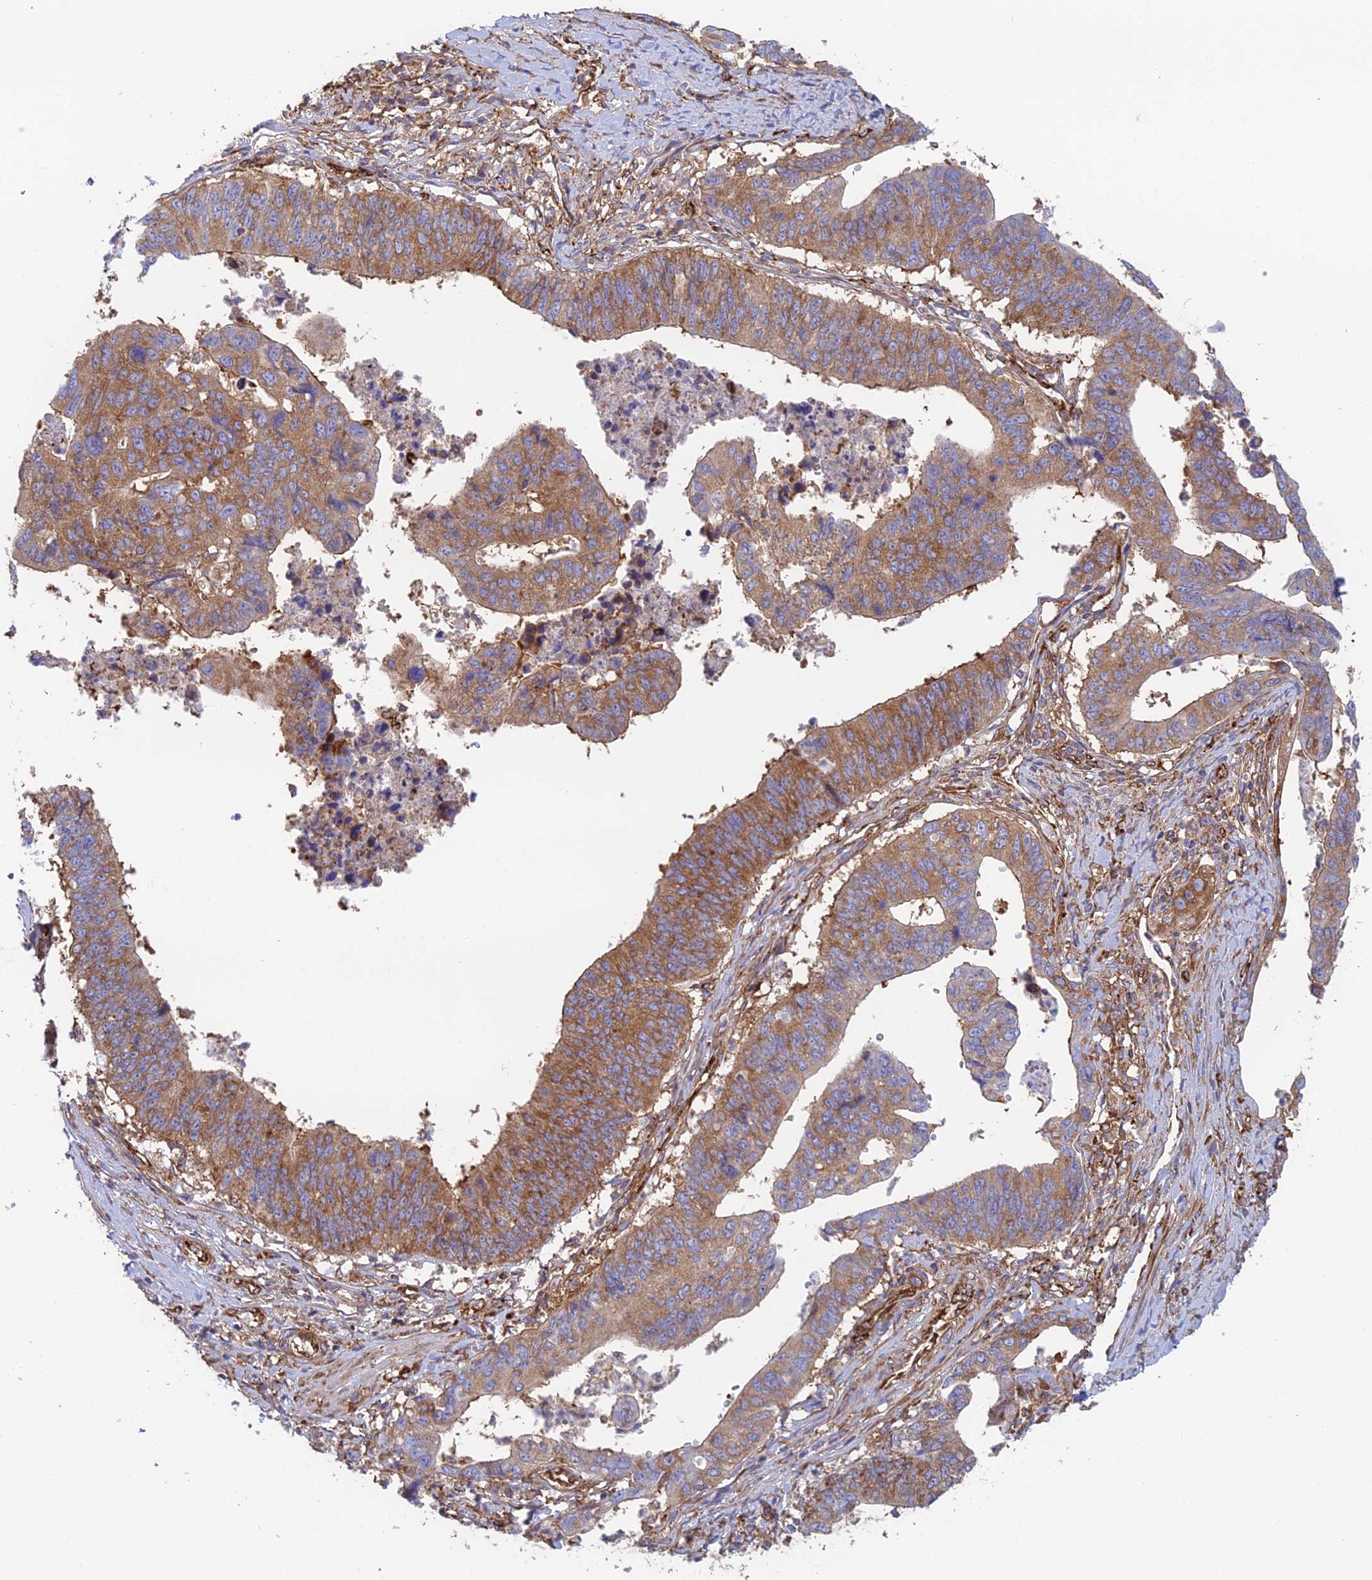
{"staining": {"intensity": "moderate", "quantity": ">75%", "location": "cytoplasmic/membranous"}, "tissue": "stomach cancer", "cell_type": "Tumor cells", "image_type": "cancer", "snomed": [{"axis": "morphology", "description": "Adenocarcinoma, NOS"}, {"axis": "topography", "description": "Stomach"}], "caption": "About >75% of tumor cells in stomach cancer (adenocarcinoma) demonstrate moderate cytoplasmic/membranous protein staining as visualized by brown immunohistochemical staining.", "gene": "CCDC69", "patient": {"sex": "male", "age": 59}}